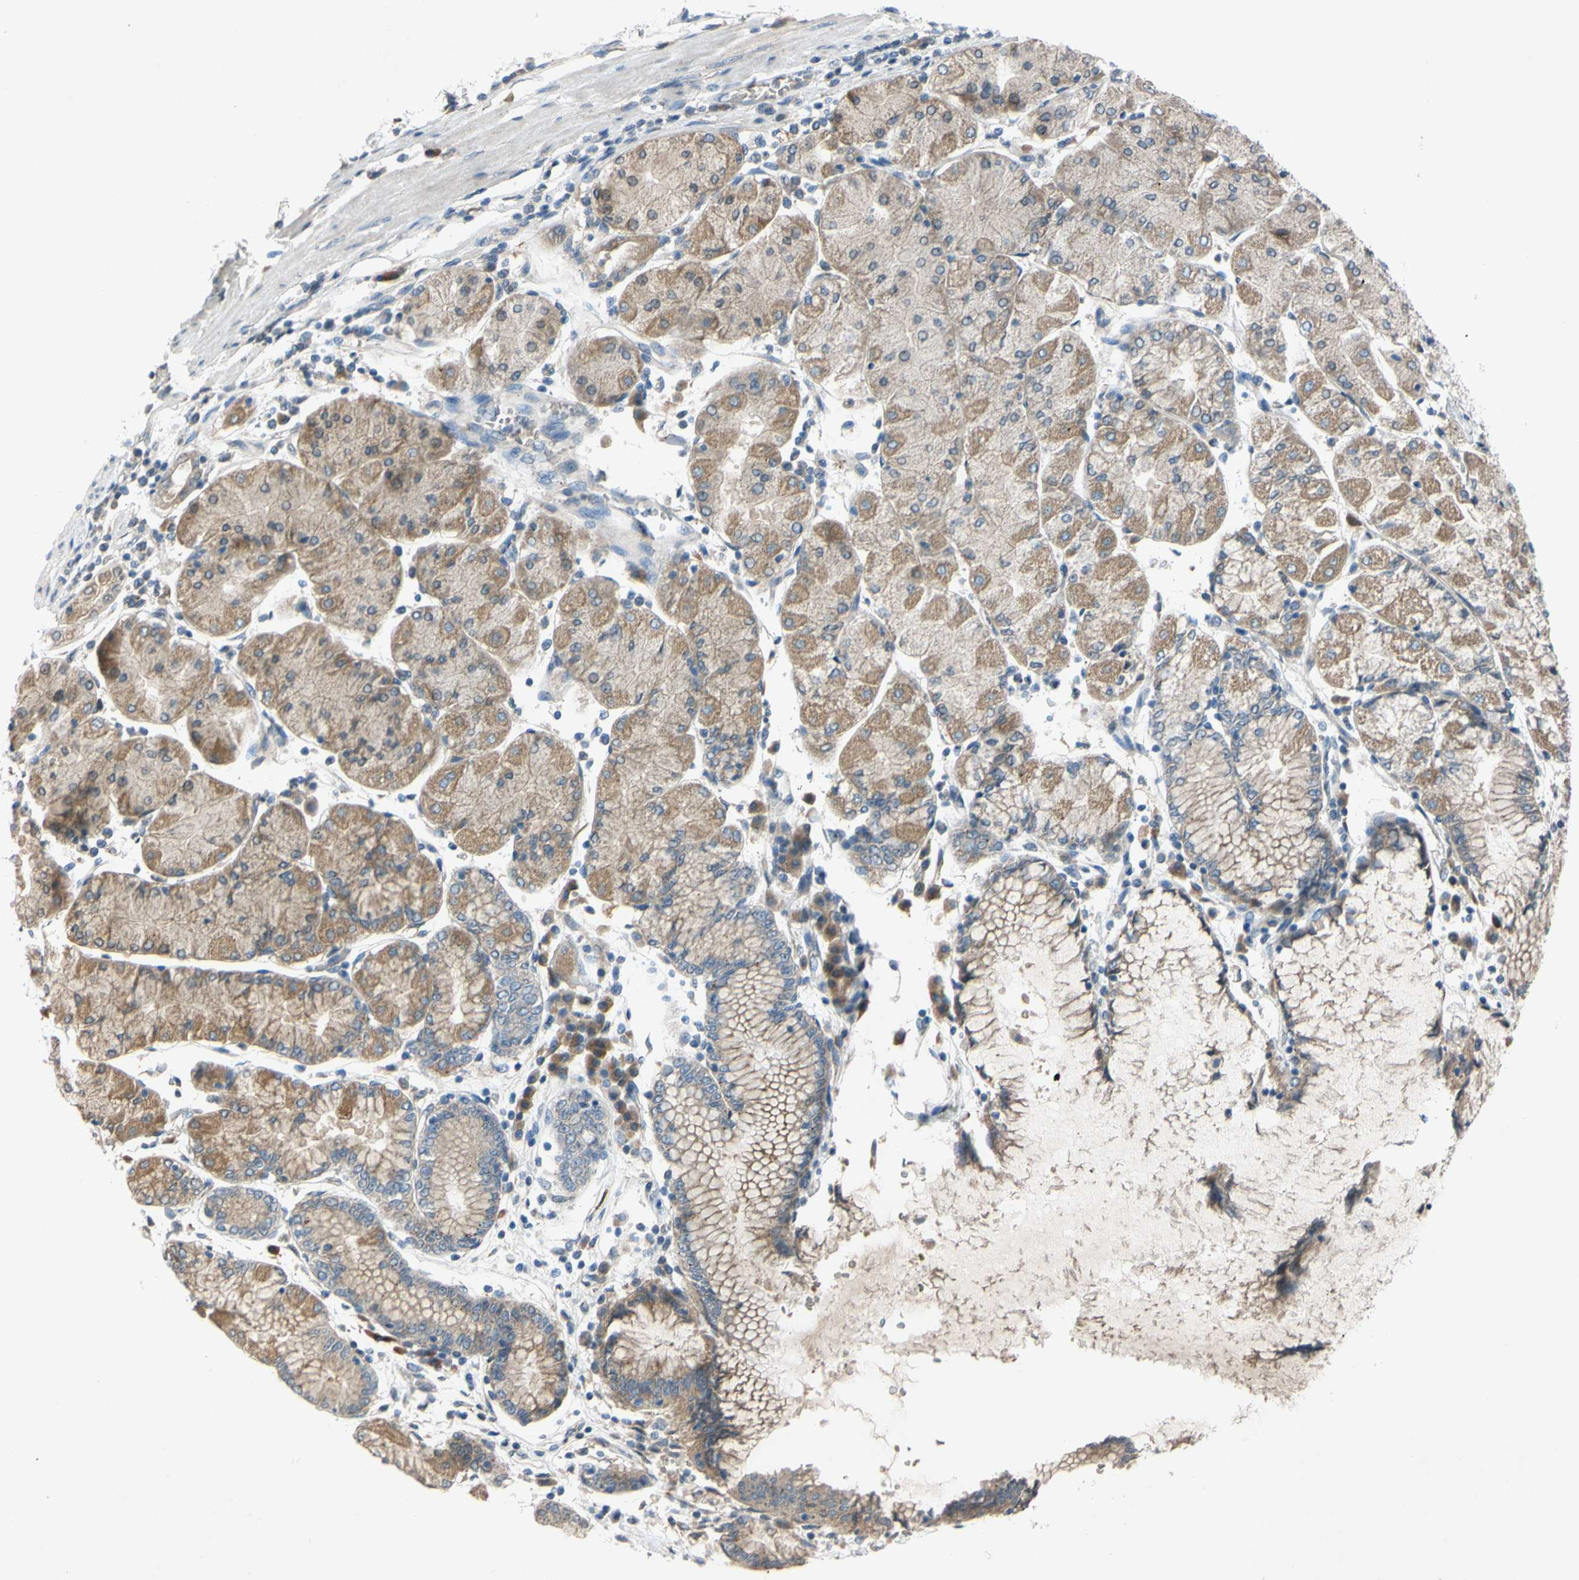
{"staining": {"intensity": "moderate", "quantity": ">75%", "location": "cytoplasmic/membranous"}, "tissue": "stomach cancer", "cell_type": "Tumor cells", "image_type": "cancer", "snomed": [{"axis": "morphology", "description": "Normal tissue, NOS"}, {"axis": "morphology", "description": "Adenocarcinoma, NOS"}, {"axis": "topography", "description": "Stomach, upper"}, {"axis": "topography", "description": "Stomach"}], "caption": "Brown immunohistochemical staining in human stomach cancer (adenocarcinoma) shows moderate cytoplasmic/membranous staining in approximately >75% of tumor cells. The staining was performed using DAB (3,3'-diaminobenzidine) to visualize the protein expression in brown, while the nuclei were stained in blue with hematoxylin (Magnification: 20x).", "gene": "ADD2", "patient": {"sex": "male", "age": 59}}